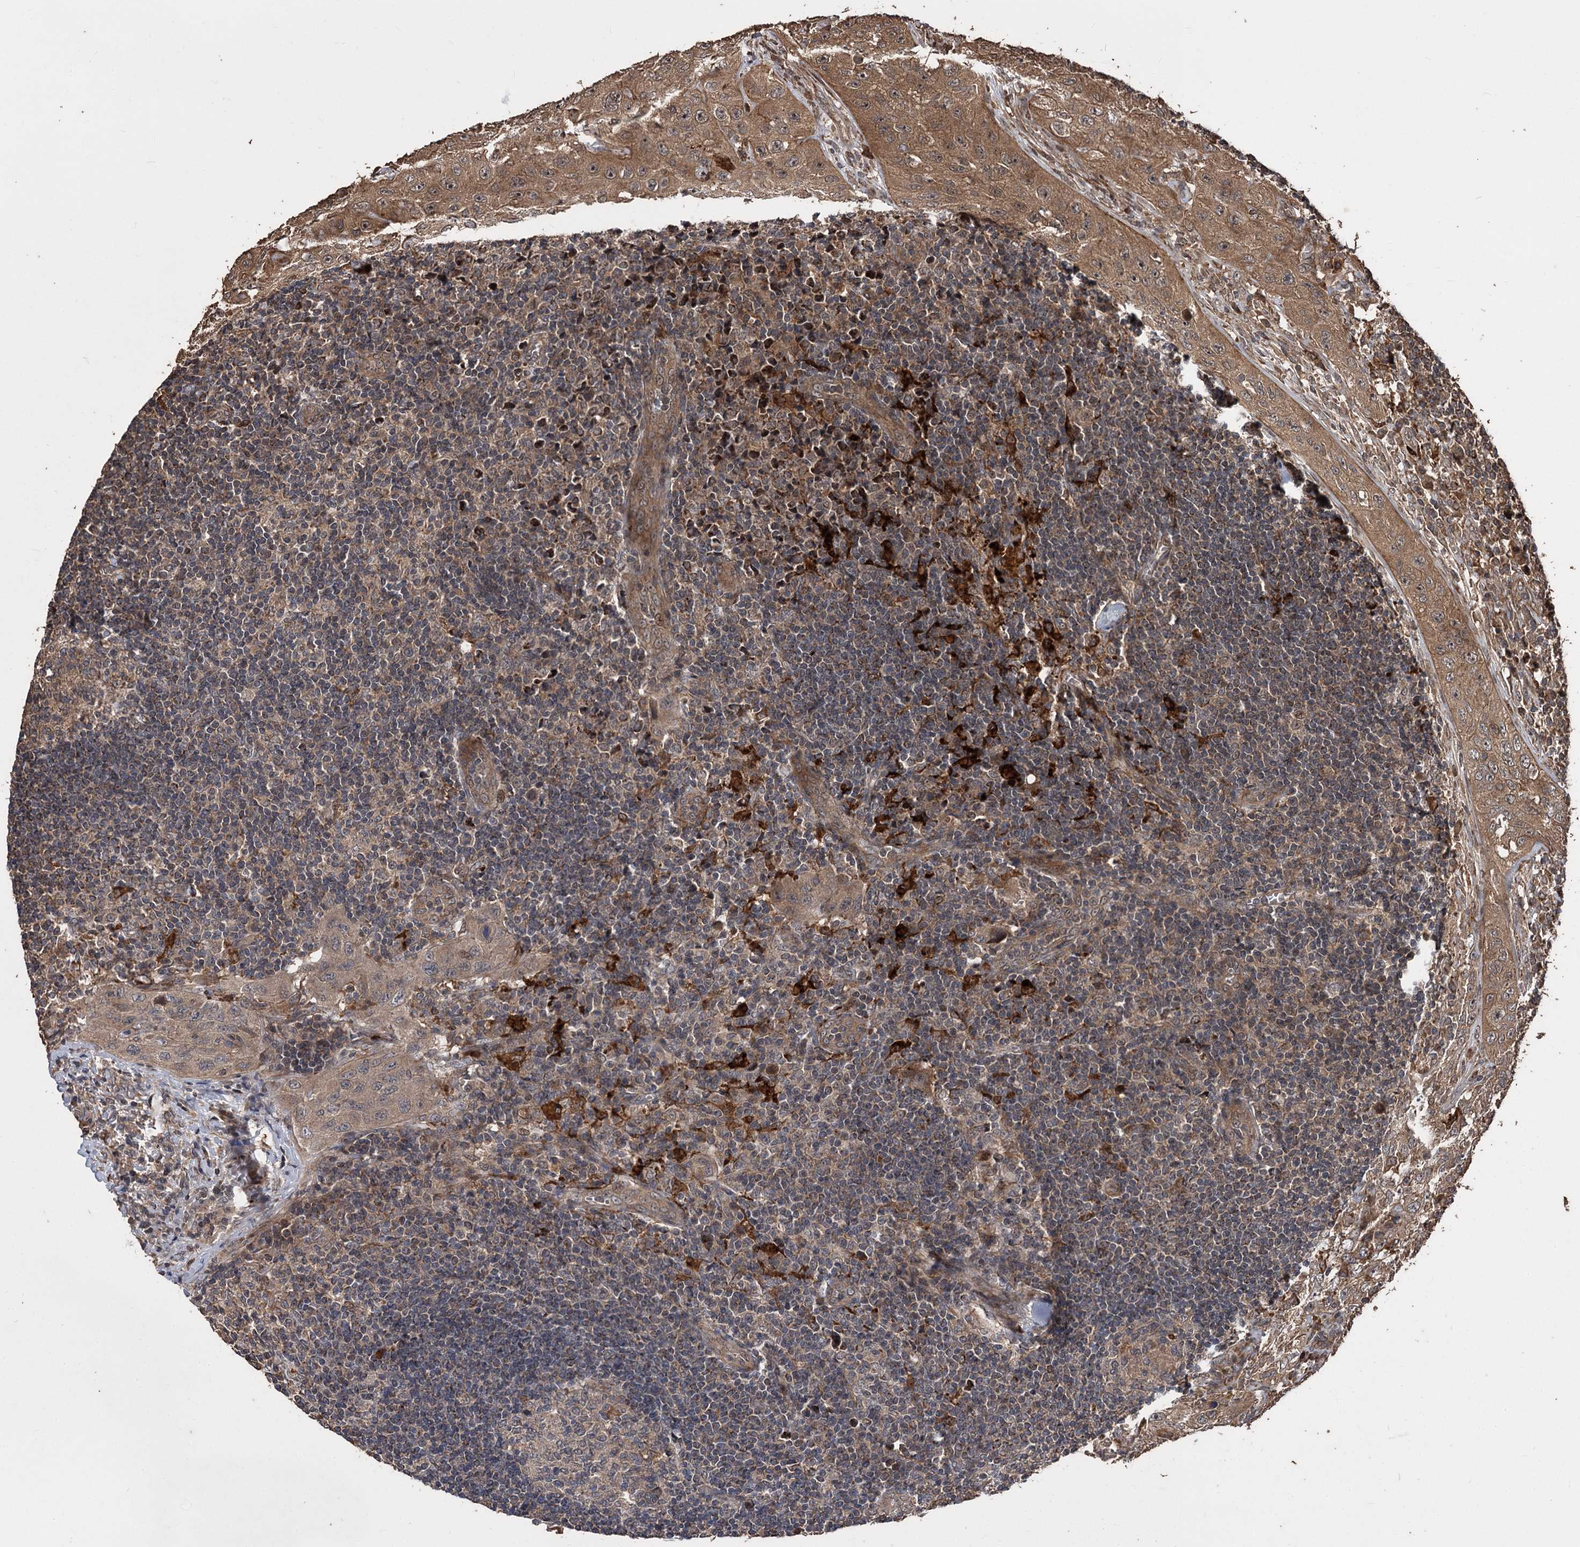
{"staining": {"intensity": "weak", "quantity": "25%-75%", "location": "cytoplasmic/membranous"}, "tissue": "lymph node", "cell_type": "Germinal center cells", "image_type": "normal", "snomed": [{"axis": "morphology", "description": "Normal tissue, NOS"}, {"axis": "morphology", "description": "Squamous cell carcinoma, metastatic, NOS"}, {"axis": "topography", "description": "Lymph node"}], "caption": "This micrograph shows IHC staining of normal human lymph node, with low weak cytoplasmic/membranous expression in approximately 25%-75% of germinal center cells.", "gene": "RASSF3", "patient": {"sex": "male", "age": 73}}